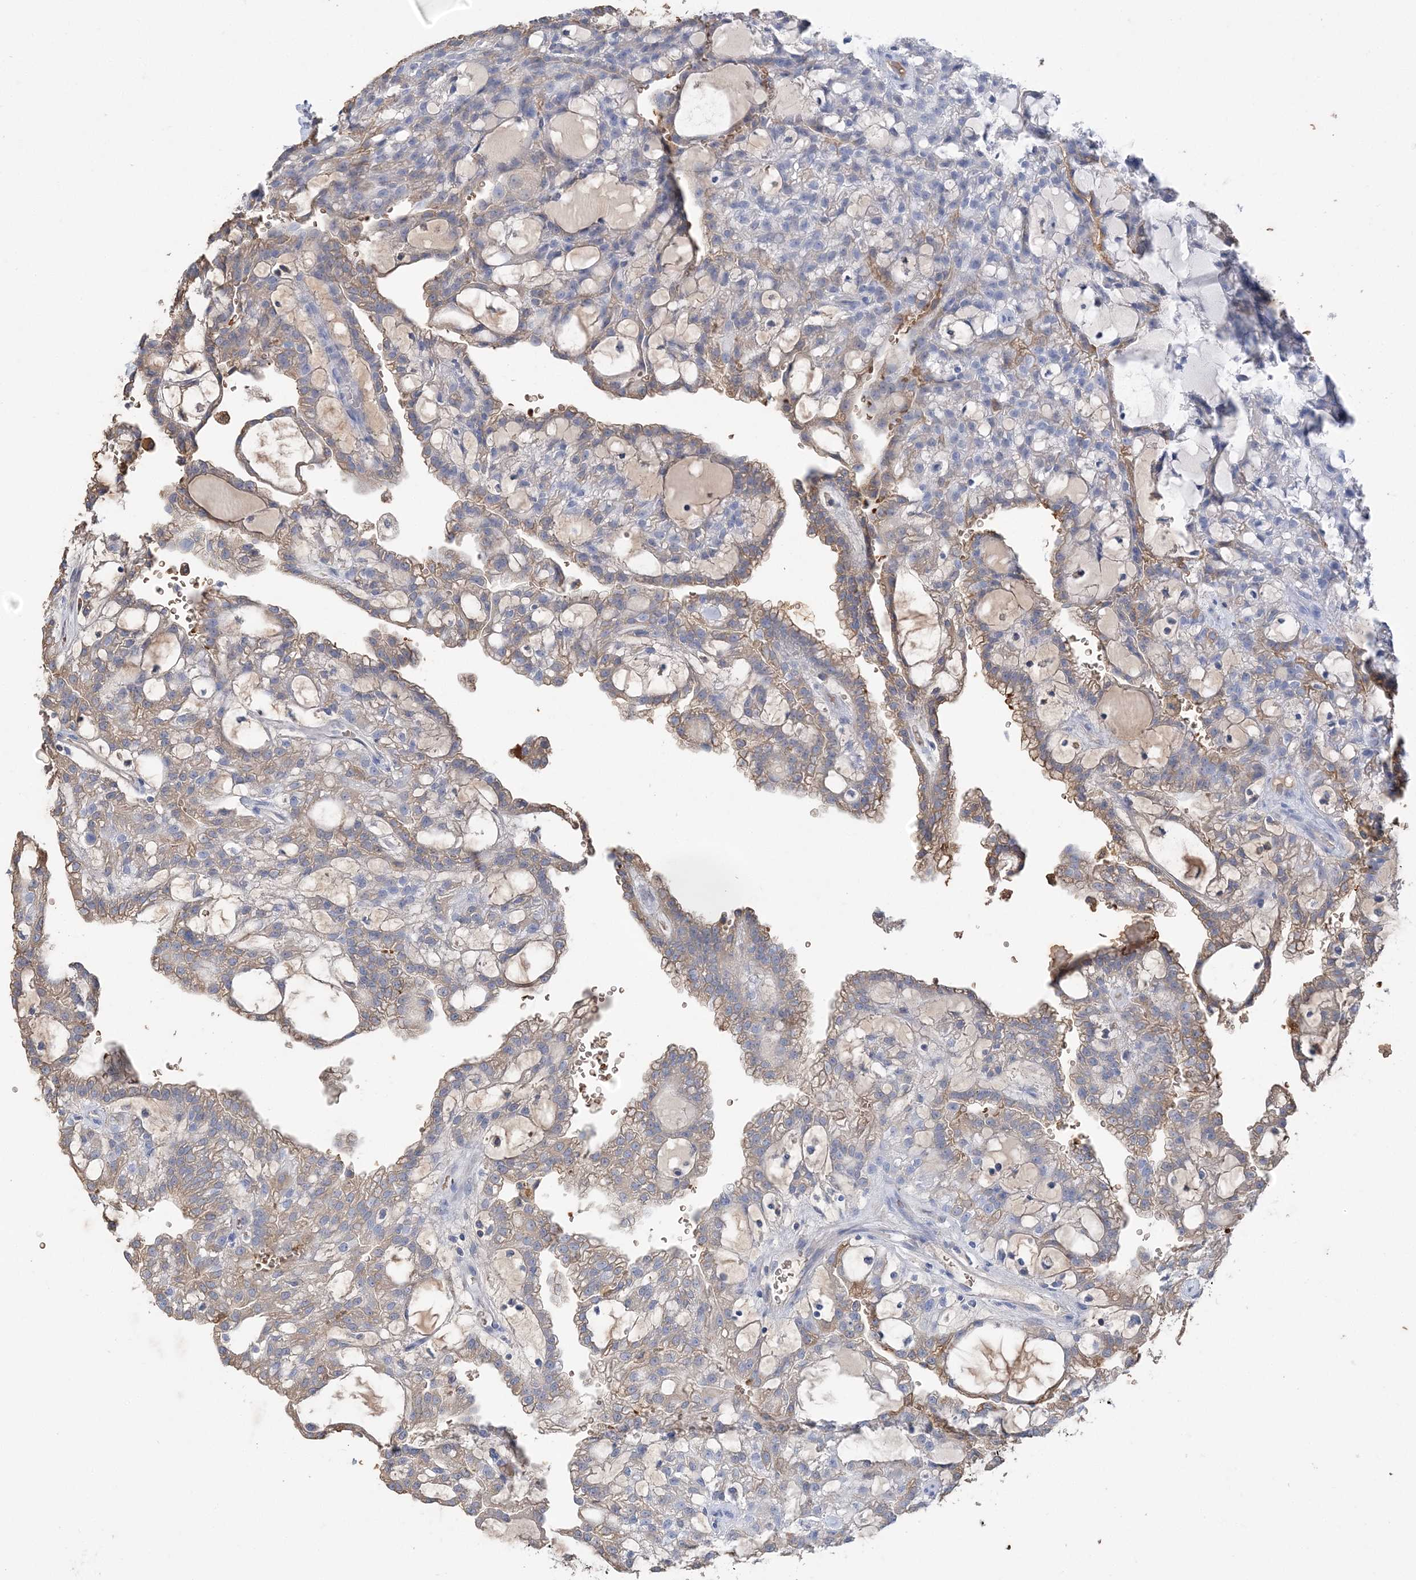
{"staining": {"intensity": "moderate", "quantity": "<25%", "location": "cytoplasmic/membranous"}, "tissue": "renal cancer", "cell_type": "Tumor cells", "image_type": "cancer", "snomed": [{"axis": "morphology", "description": "Adenocarcinoma, NOS"}, {"axis": "topography", "description": "Kidney"}], "caption": "Immunohistochemistry (IHC) of human renal cancer exhibits low levels of moderate cytoplasmic/membranous expression in about <25% of tumor cells.", "gene": "HBD", "patient": {"sex": "male", "age": 63}}